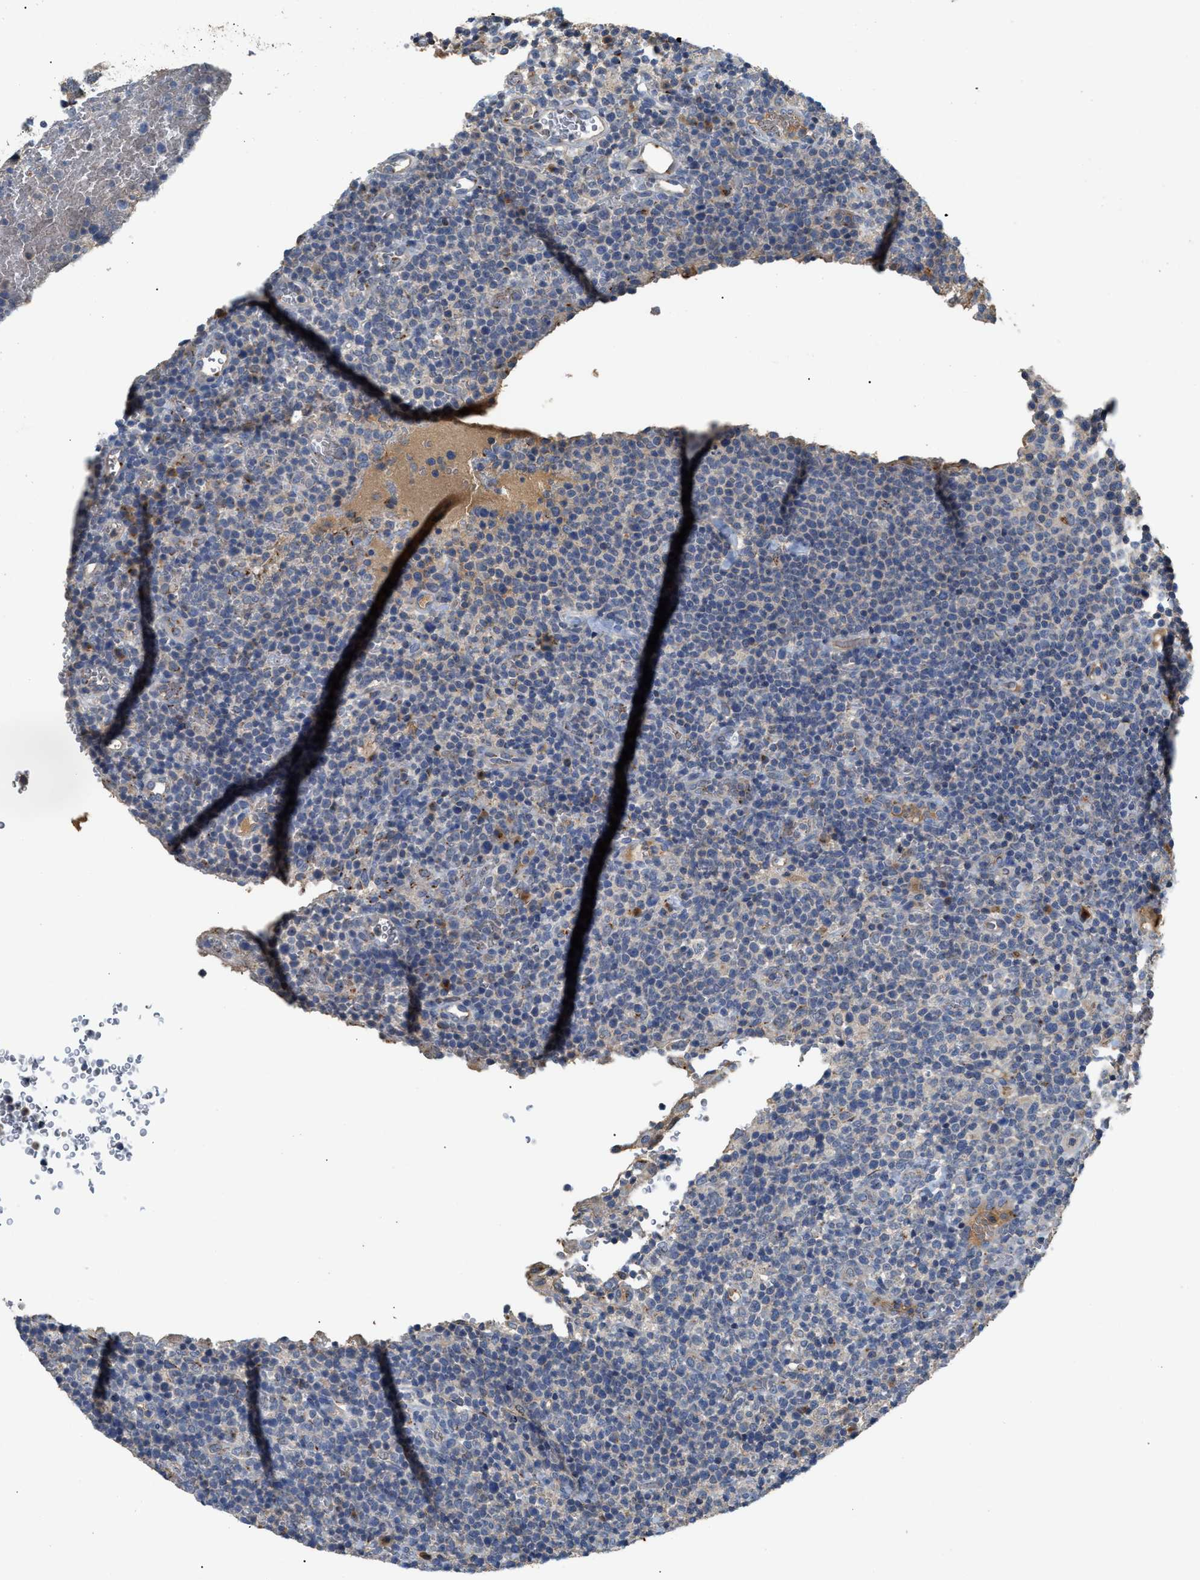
{"staining": {"intensity": "negative", "quantity": "none", "location": "none"}, "tissue": "lymphoma", "cell_type": "Tumor cells", "image_type": "cancer", "snomed": [{"axis": "morphology", "description": "Malignant lymphoma, non-Hodgkin's type, High grade"}, {"axis": "topography", "description": "Lymph node"}], "caption": "IHC of human lymphoma exhibits no staining in tumor cells.", "gene": "SIK2", "patient": {"sex": "male", "age": 61}}